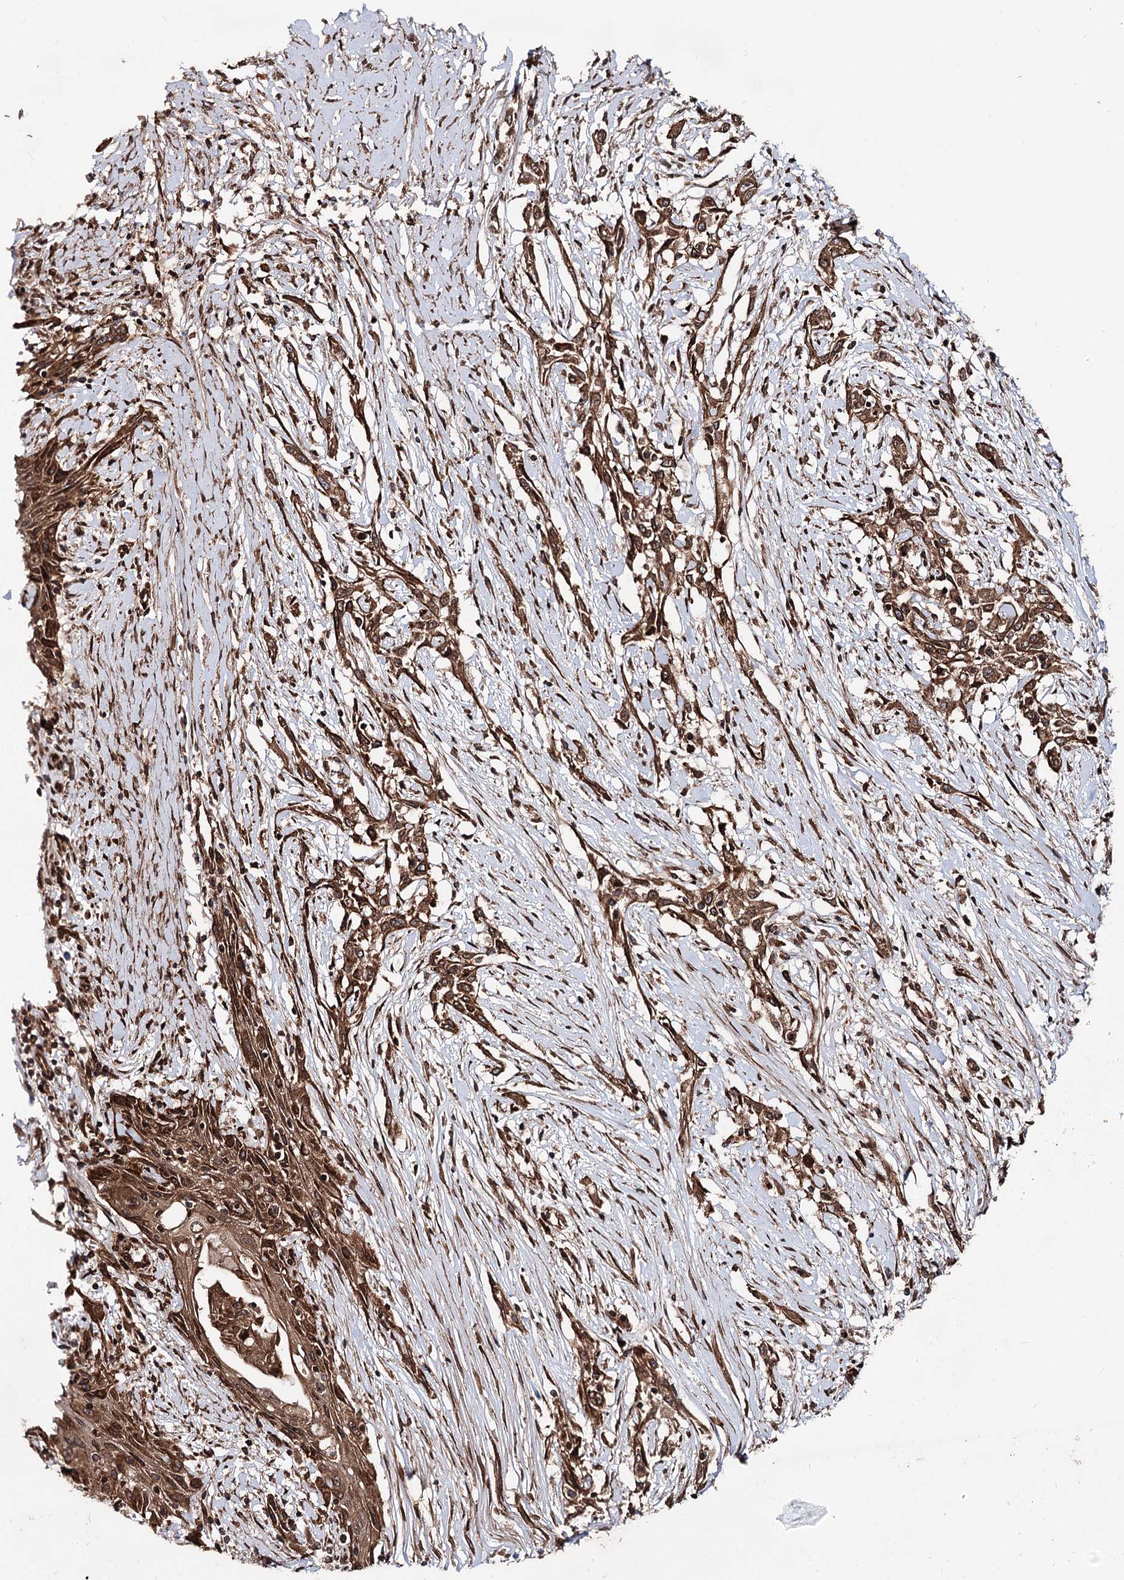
{"staining": {"intensity": "strong", "quantity": ">75%", "location": "cytoplasmic/membranous,nuclear"}, "tissue": "skin cancer", "cell_type": "Tumor cells", "image_type": "cancer", "snomed": [{"axis": "morphology", "description": "Squamous cell carcinoma, NOS"}, {"axis": "morphology", "description": "Squamous cell carcinoma, metastatic, NOS"}, {"axis": "topography", "description": "Skin"}, {"axis": "topography", "description": "Lymph node"}], "caption": "A micrograph of skin cancer (metastatic squamous cell carcinoma) stained for a protein demonstrates strong cytoplasmic/membranous and nuclear brown staining in tumor cells. Nuclei are stained in blue.", "gene": "FGFR1OP2", "patient": {"sex": "male", "age": 75}}